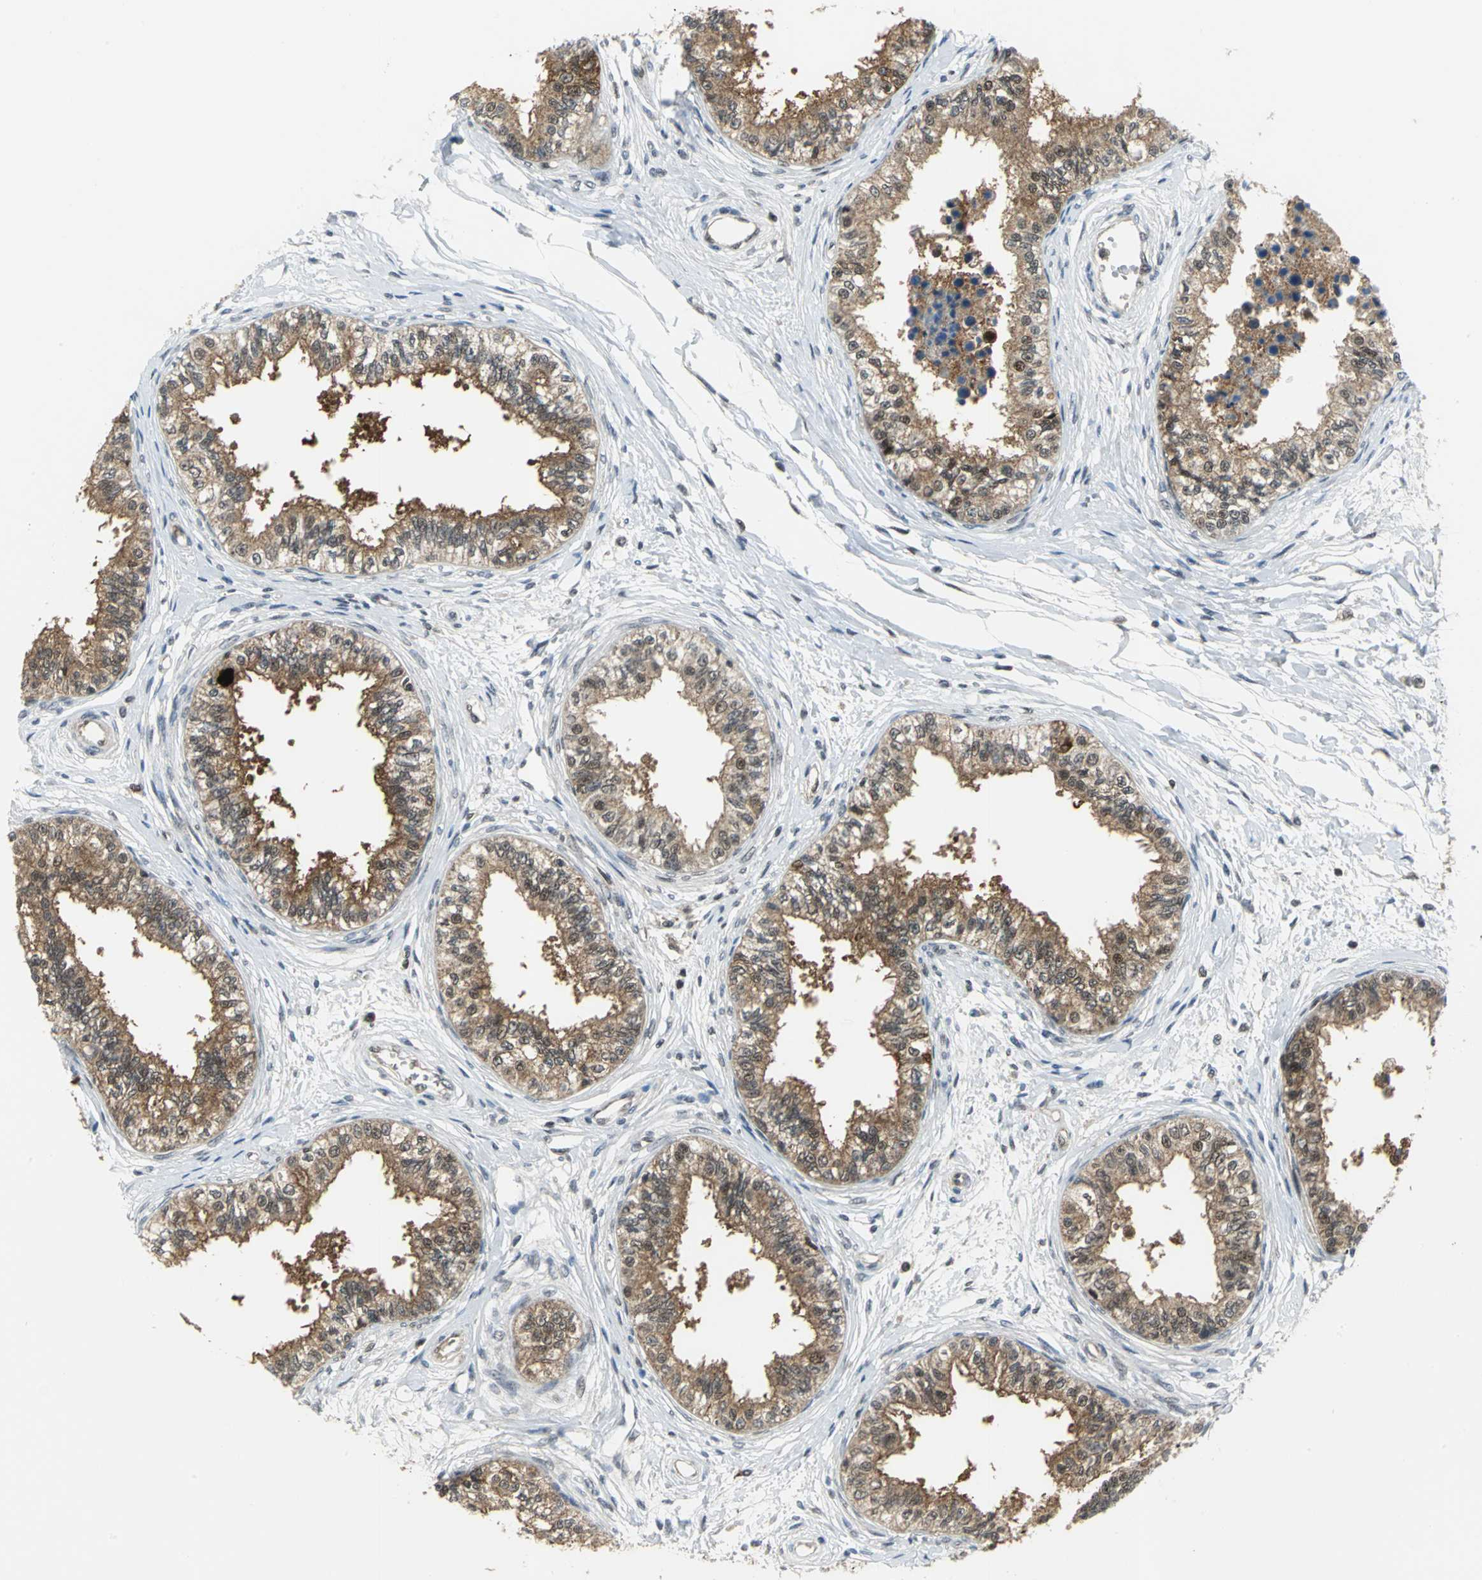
{"staining": {"intensity": "moderate", "quantity": "25%-75%", "location": "cytoplasmic/membranous"}, "tissue": "epididymis", "cell_type": "Glandular cells", "image_type": "normal", "snomed": [{"axis": "morphology", "description": "Normal tissue, NOS"}, {"axis": "morphology", "description": "Adenocarcinoma, metastatic, NOS"}, {"axis": "topography", "description": "Testis"}, {"axis": "topography", "description": "Epididymis"}], "caption": "Moderate cytoplasmic/membranous protein positivity is identified in approximately 25%-75% of glandular cells in epididymis.", "gene": "PSMA4", "patient": {"sex": "male", "age": 26}}